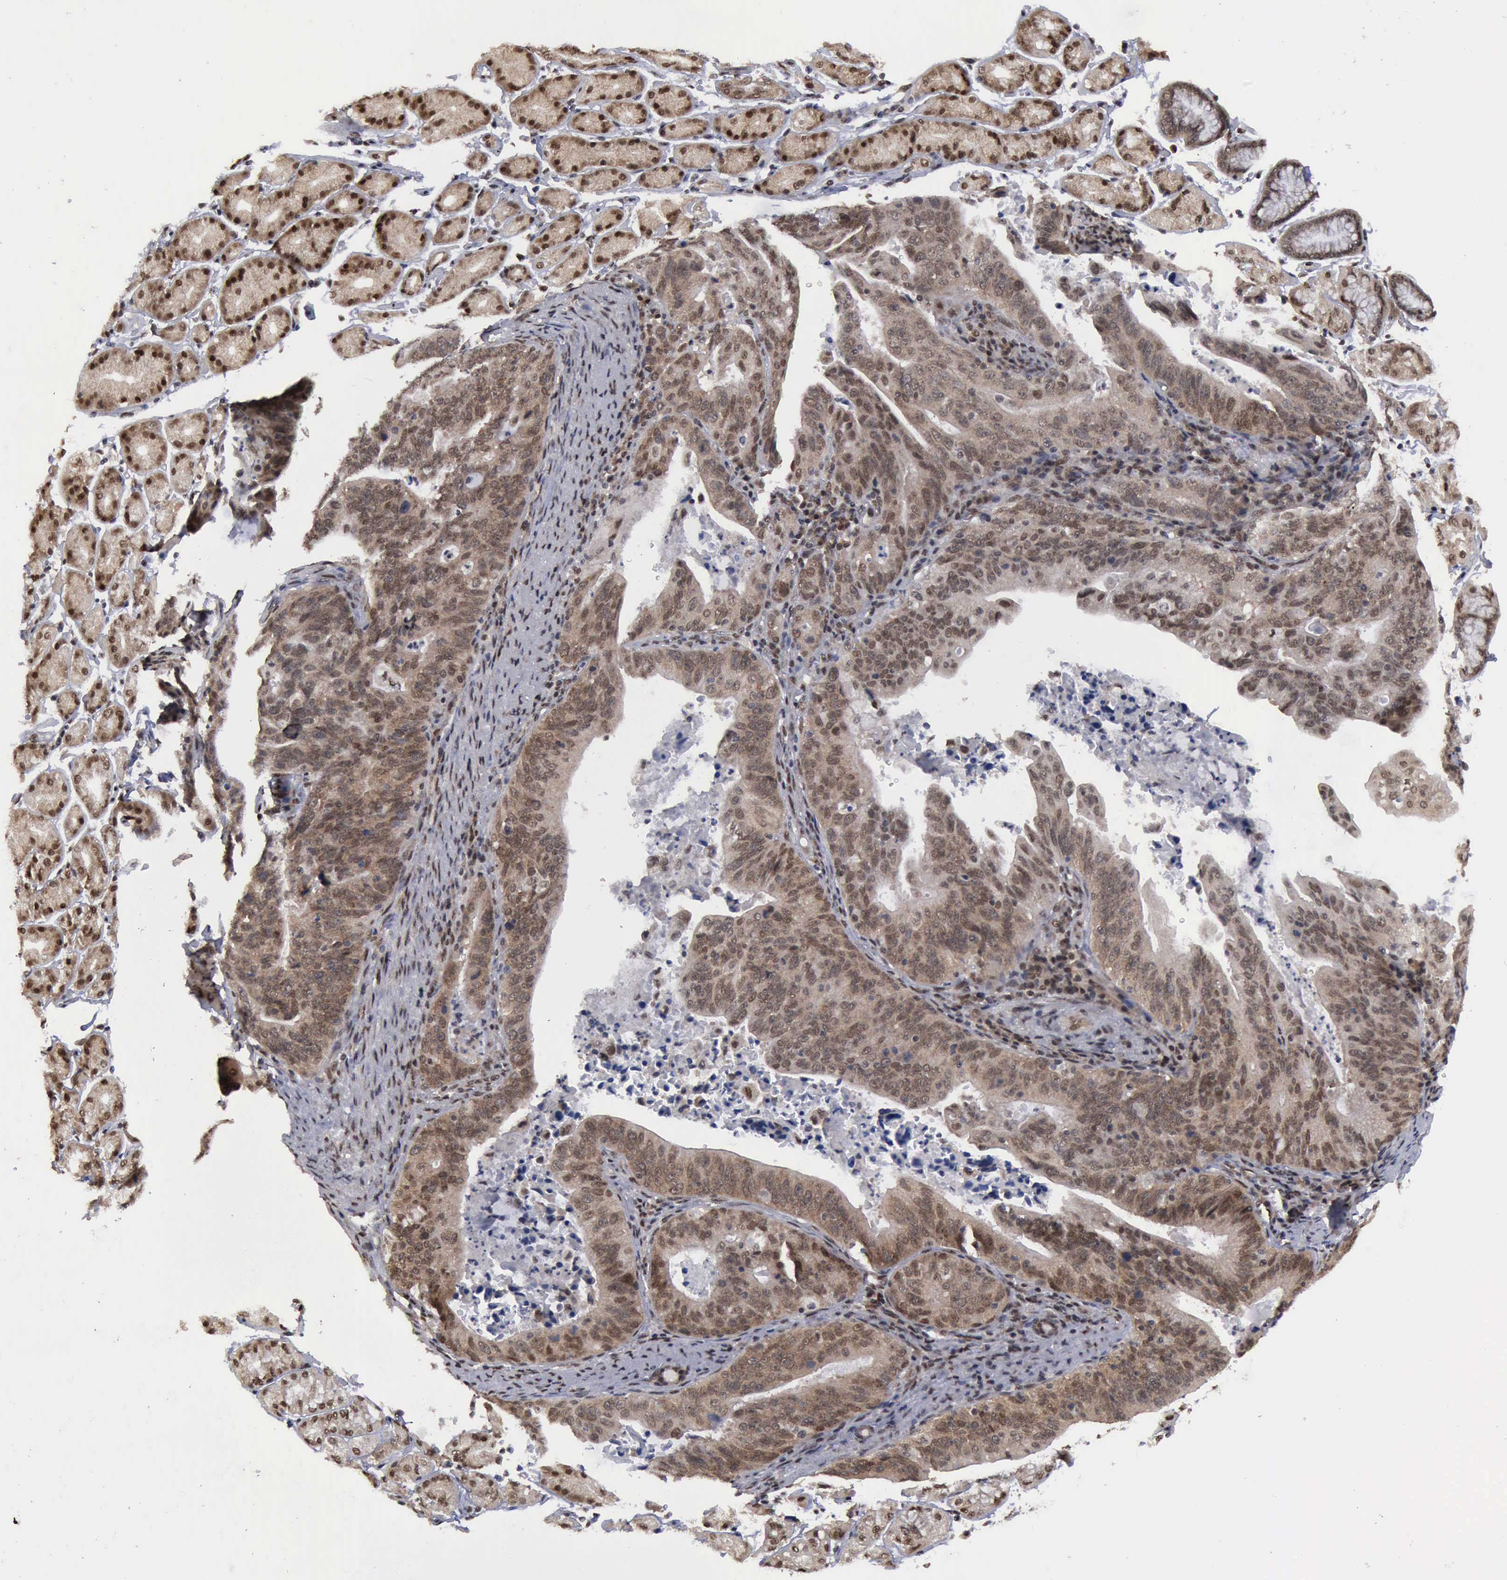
{"staining": {"intensity": "moderate", "quantity": ">75%", "location": "cytoplasmic/membranous,nuclear"}, "tissue": "stomach cancer", "cell_type": "Tumor cells", "image_type": "cancer", "snomed": [{"axis": "morphology", "description": "Adenocarcinoma, NOS"}, {"axis": "topography", "description": "Stomach, upper"}], "caption": "Protein staining reveals moderate cytoplasmic/membranous and nuclear expression in approximately >75% of tumor cells in stomach cancer.", "gene": "RTCB", "patient": {"sex": "female", "age": 50}}